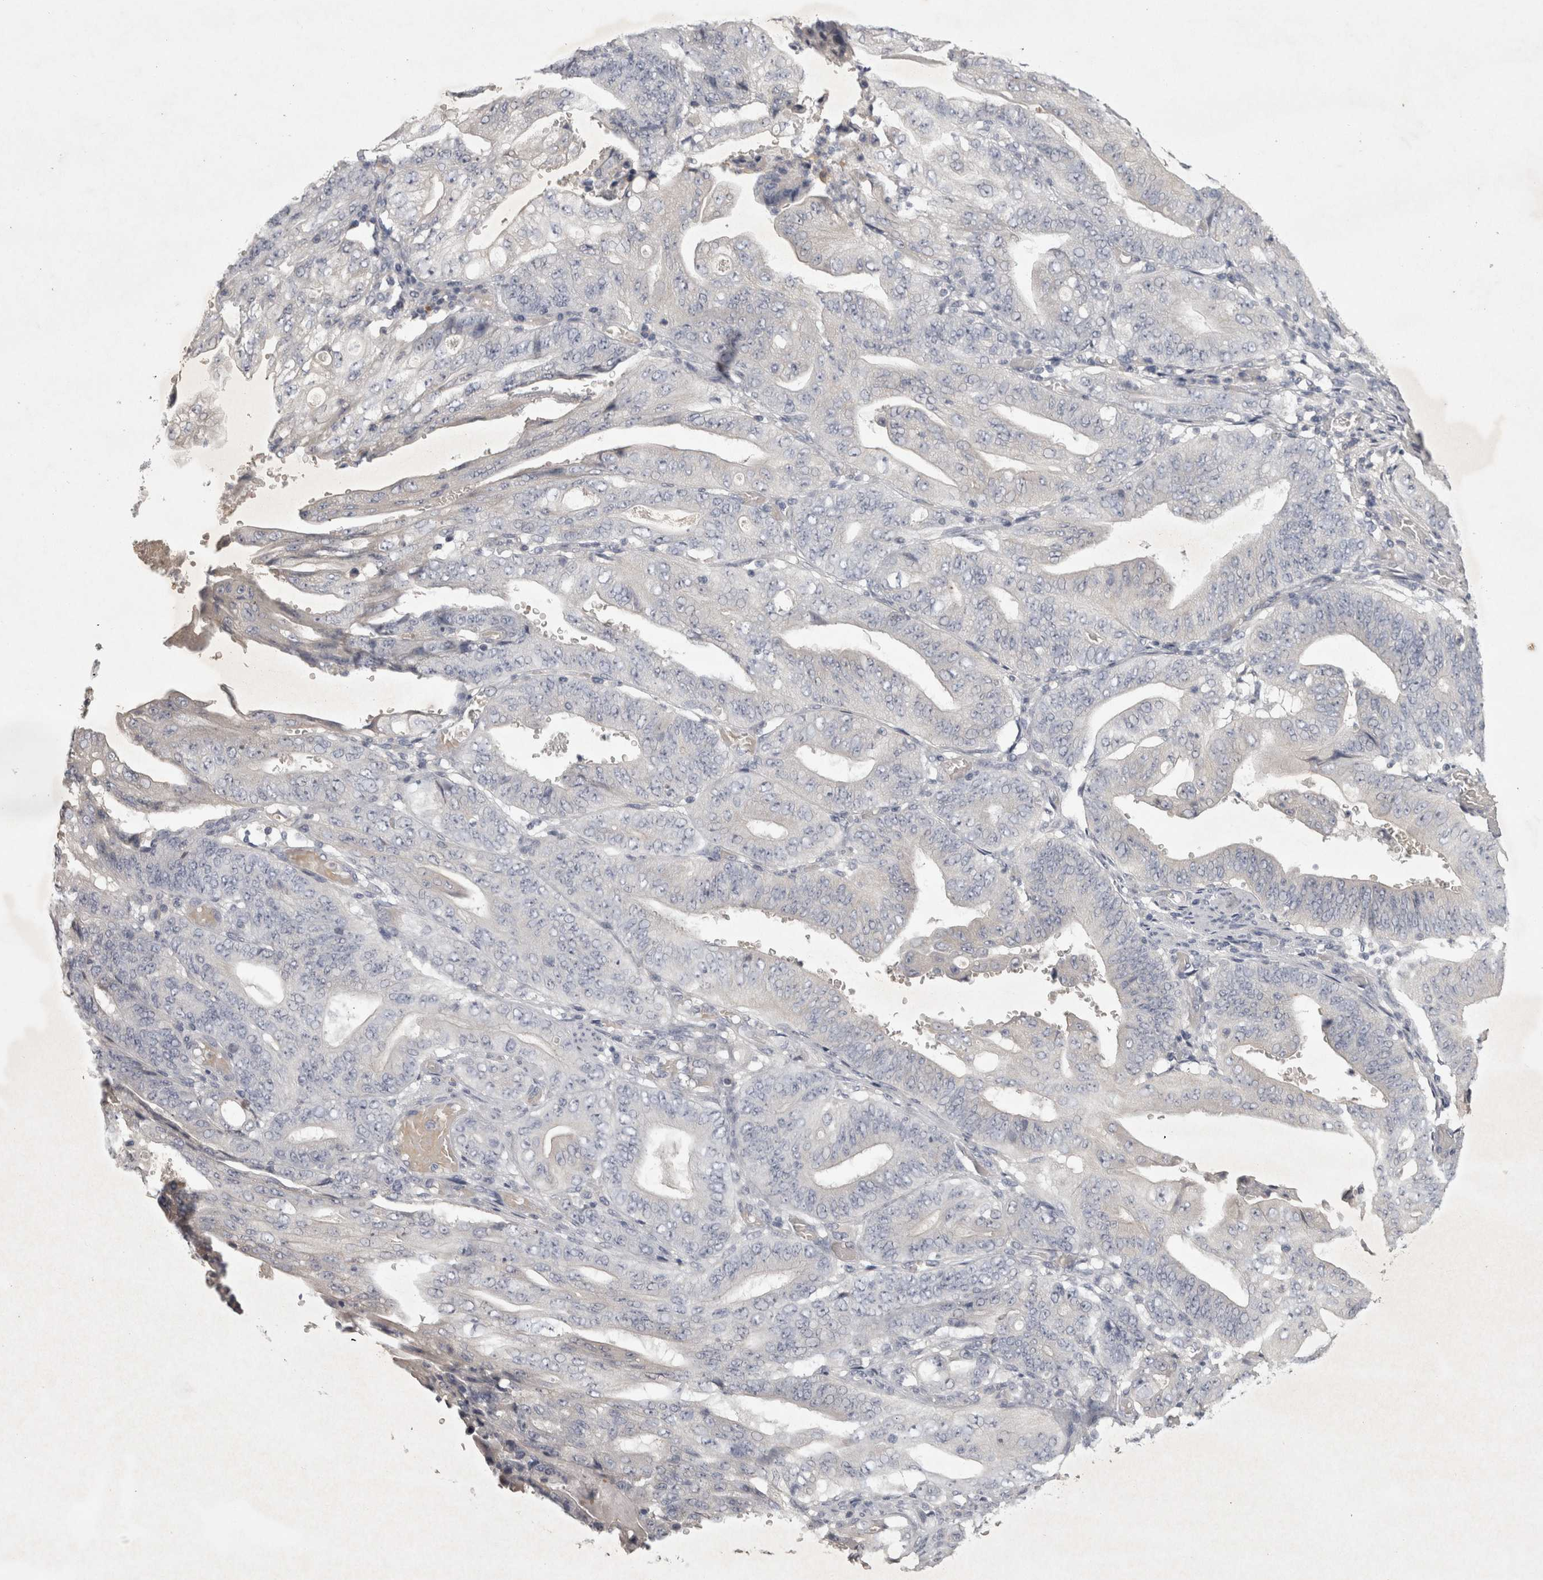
{"staining": {"intensity": "negative", "quantity": "none", "location": "none"}, "tissue": "stomach cancer", "cell_type": "Tumor cells", "image_type": "cancer", "snomed": [{"axis": "morphology", "description": "Adenocarcinoma, NOS"}, {"axis": "topography", "description": "Stomach"}], "caption": "Tumor cells are negative for protein expression in human adenocarcinoma (stomach). Brightfield microscopy of immunohistochemistry stained with DAB (3,3'-diaminobenzidine) (brown) and hematoxylin (blue), captured at high magnification.", "gene": "ENPP7", "patient": {"sex": "female", "age": 73}}